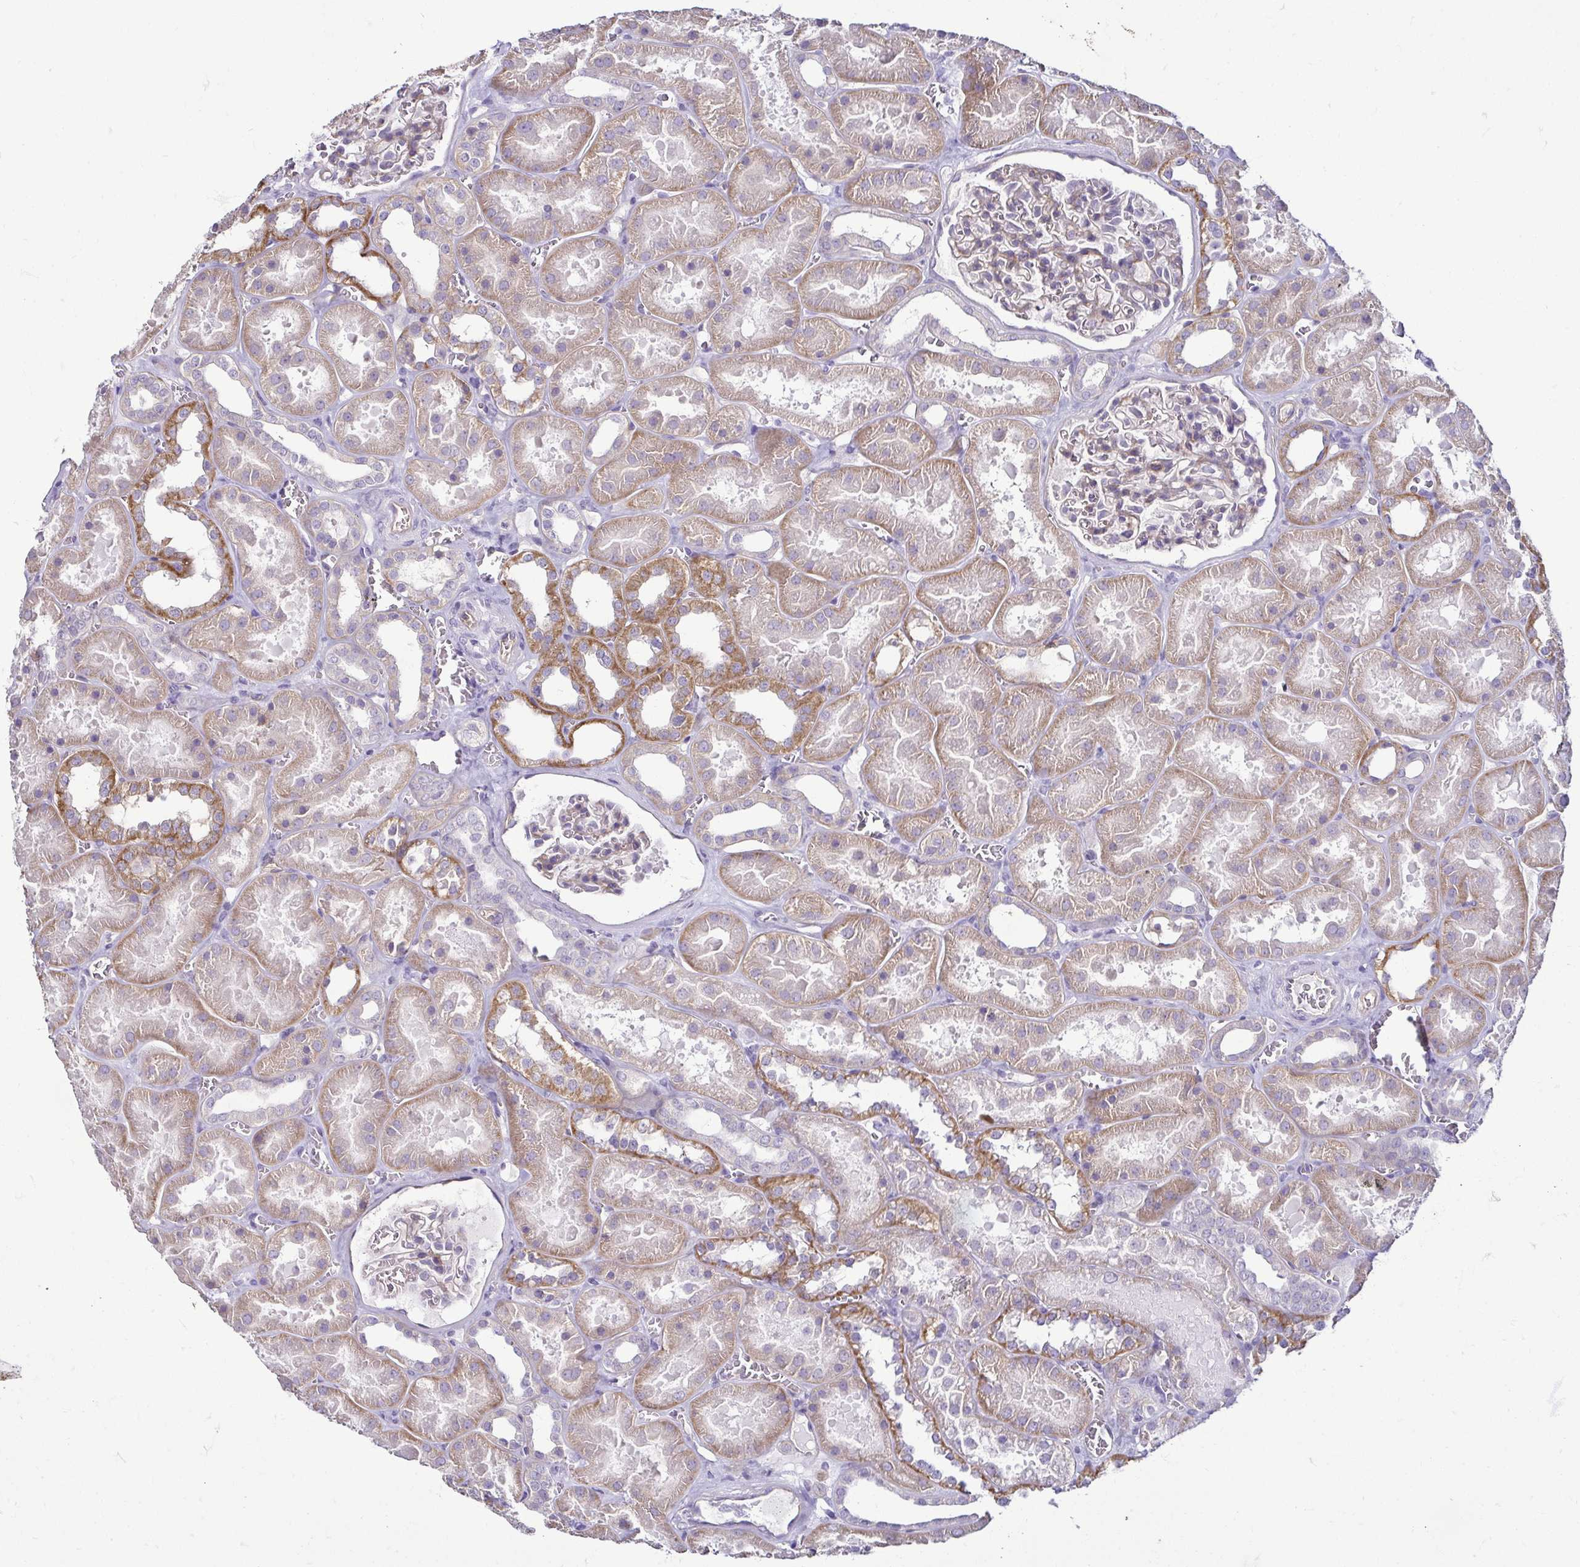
{"staining": {"intensity": "weak", "quantity": "<25%", "location": "cytoplasmic/membranous"}, "tissue": "kidney", "cell_type": "Cells in glomeruli", "image_type": "normal", "snomed": [{"axis": "morphology", "description": "Normal tissue, NOS"}, {"axis": "topography", "description": "Kidney"}], "caption": "Cells in glomeruli show no significant protein expression in normal kidney. (Brightfield microscopy of DAB (3,3'-diaminobenzidine) immunohistochemistry (IHC) at high magnification).", "gene": "CASP14", "patient": {"sex": "female", "age": 41}}